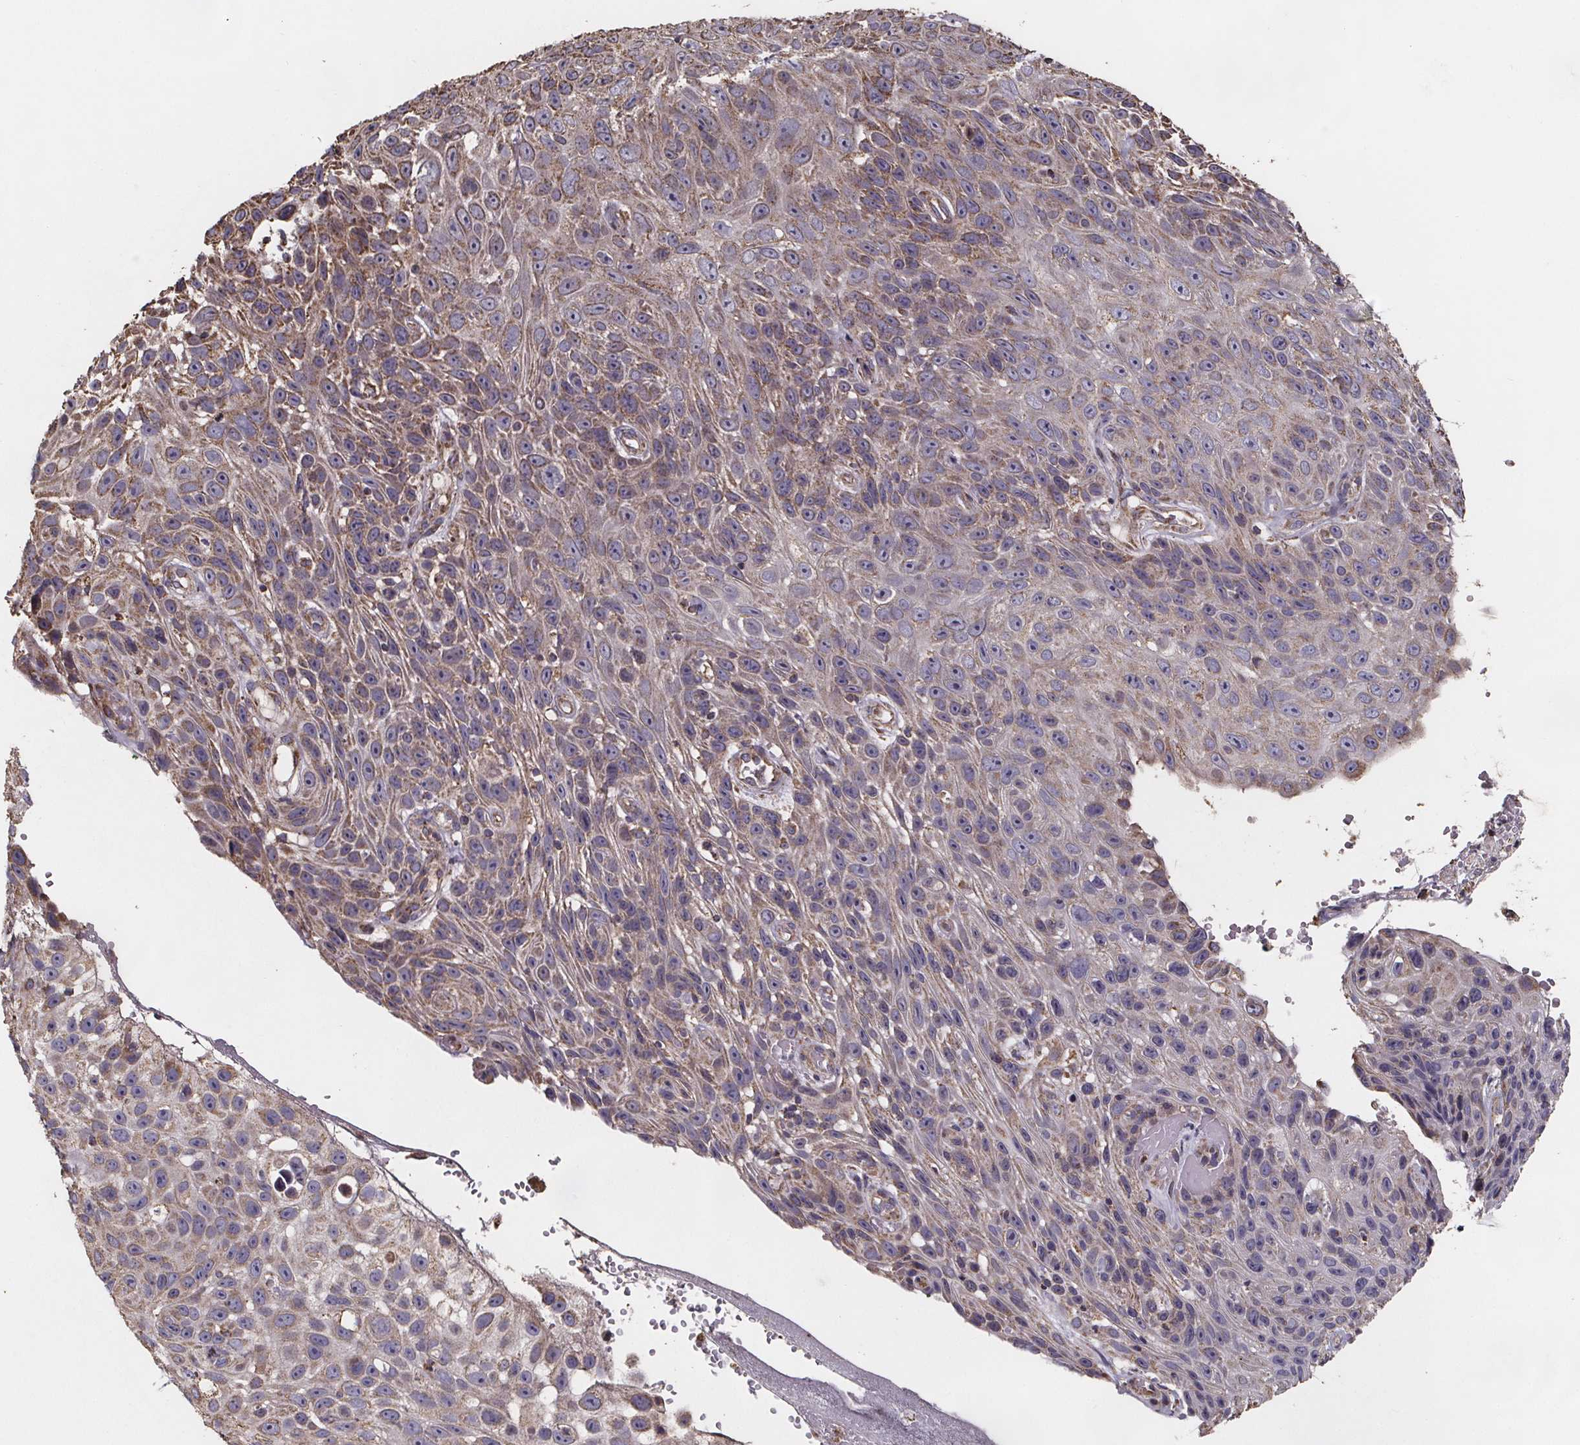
{"staining": {"intensity": "moderate", "quantity": ">75%", "location": "cytoplasmic/membranous"}, "tissue": "skin cancer", "cell_type": "Tumor cells", "image_type": "cancer", "snomed": [{"axis": "morphology", "description": "Squamous cell carcinoma, NOS"}, {"axis": "topography", "description": "Skin"}], "caption": "Skin cancer (squamous cell carcinoma) was stained to show a protein in brown. There is medium levels of moderate cytoplasmic/membranous positivity in approximately >75% of tumor cells. (Brightfield microscopy of DAB IHC at high magnification).", "gene": "SLC35D2", "patient": {"sex": "male", "age": 82}}